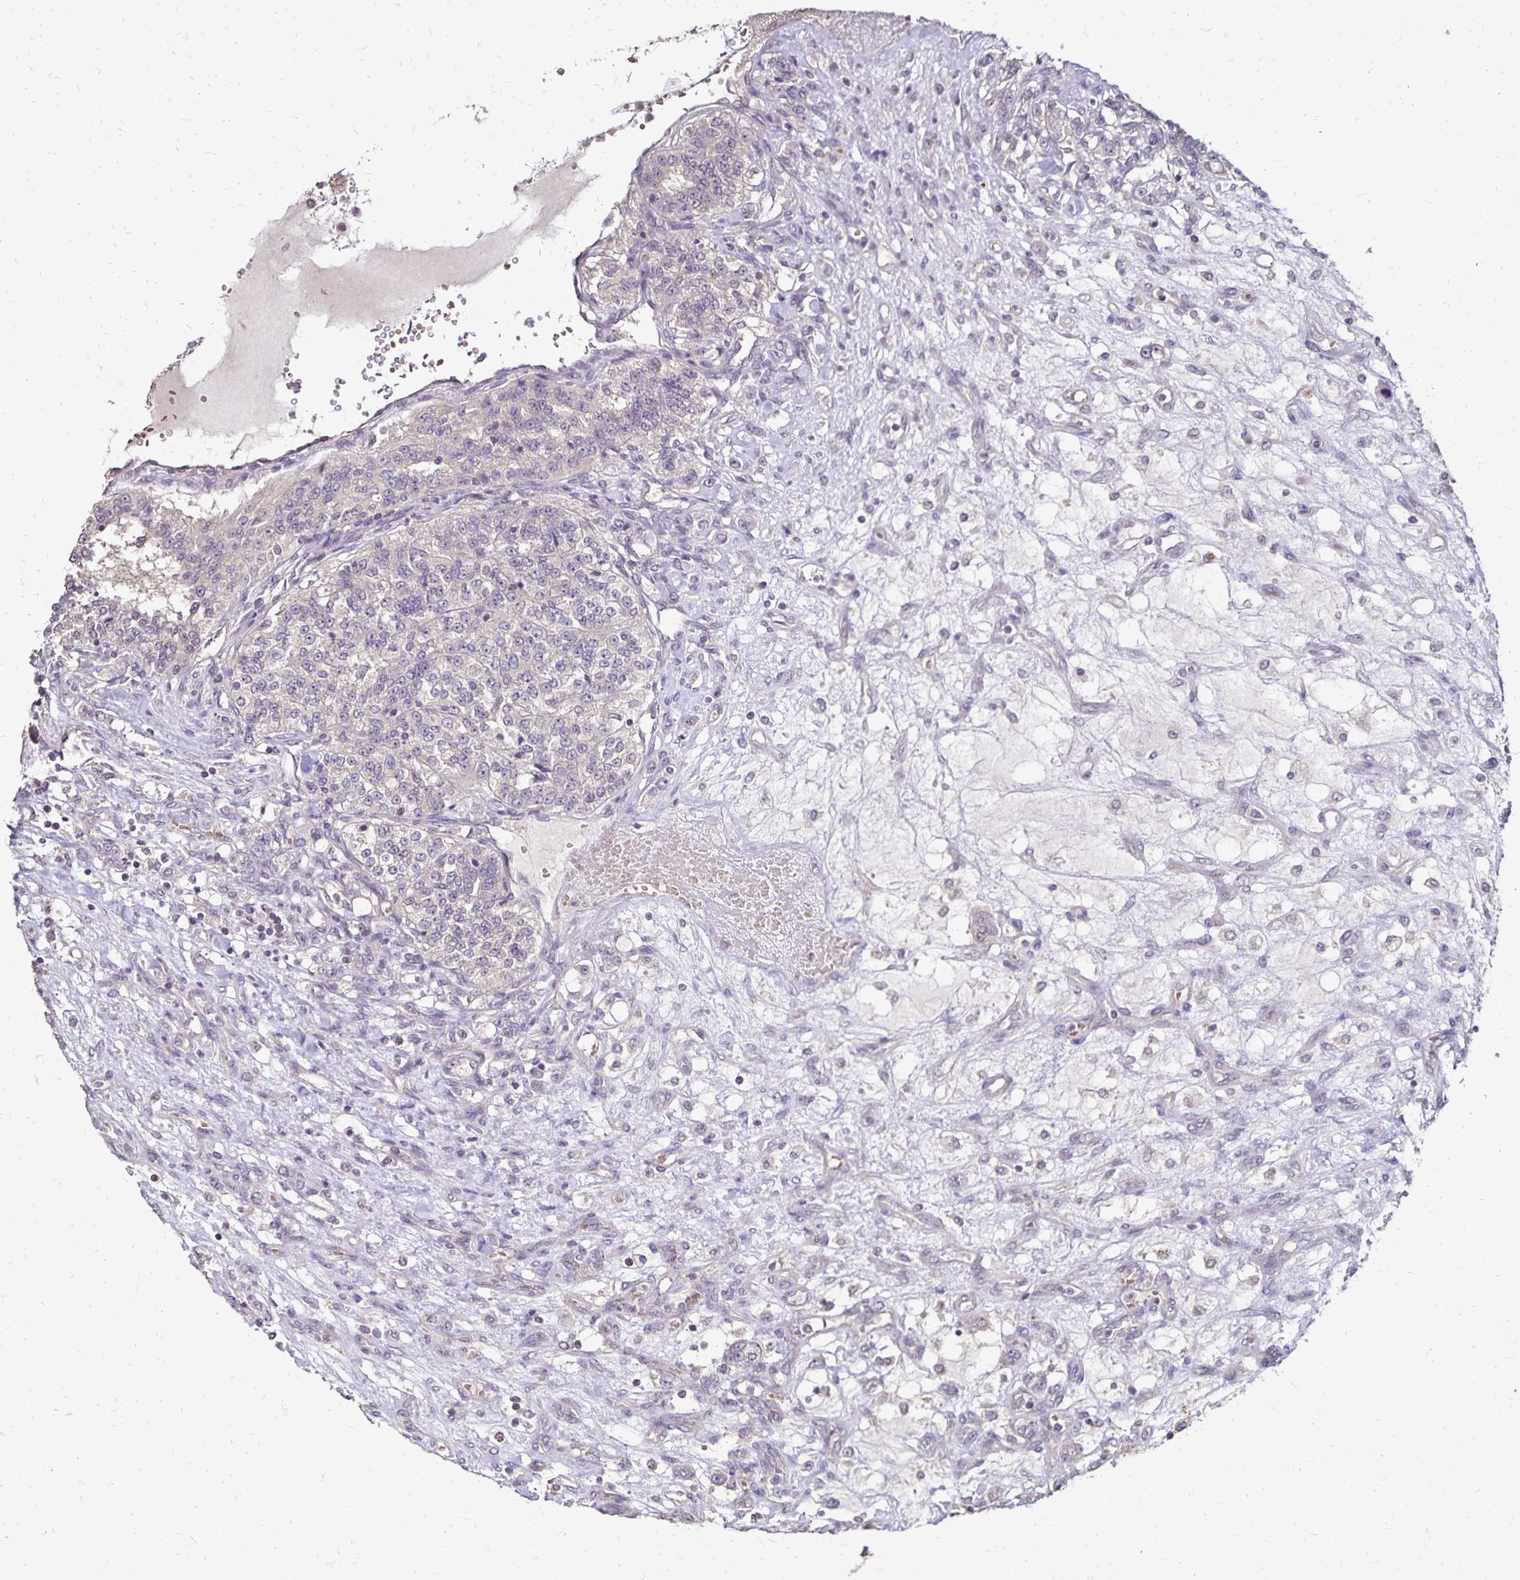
{"staining": {"intensity": "negative", "quantity": "none", "location": "none"}, "tissue": "renal cancer", "cell_type": "Tumor cells", "image_type": "cancer", "snomed": [{"axis": "morphology", "description": "Adenocarcinoma, NOS"}, {"axis": "topography", "description": "Kidney"}], "caption": "A histopathology image of human renal adenocarcinoma is negative for staining in tumor cells.", "gene": "EMC10", "patient": {"sex": "female", "age": 63}}